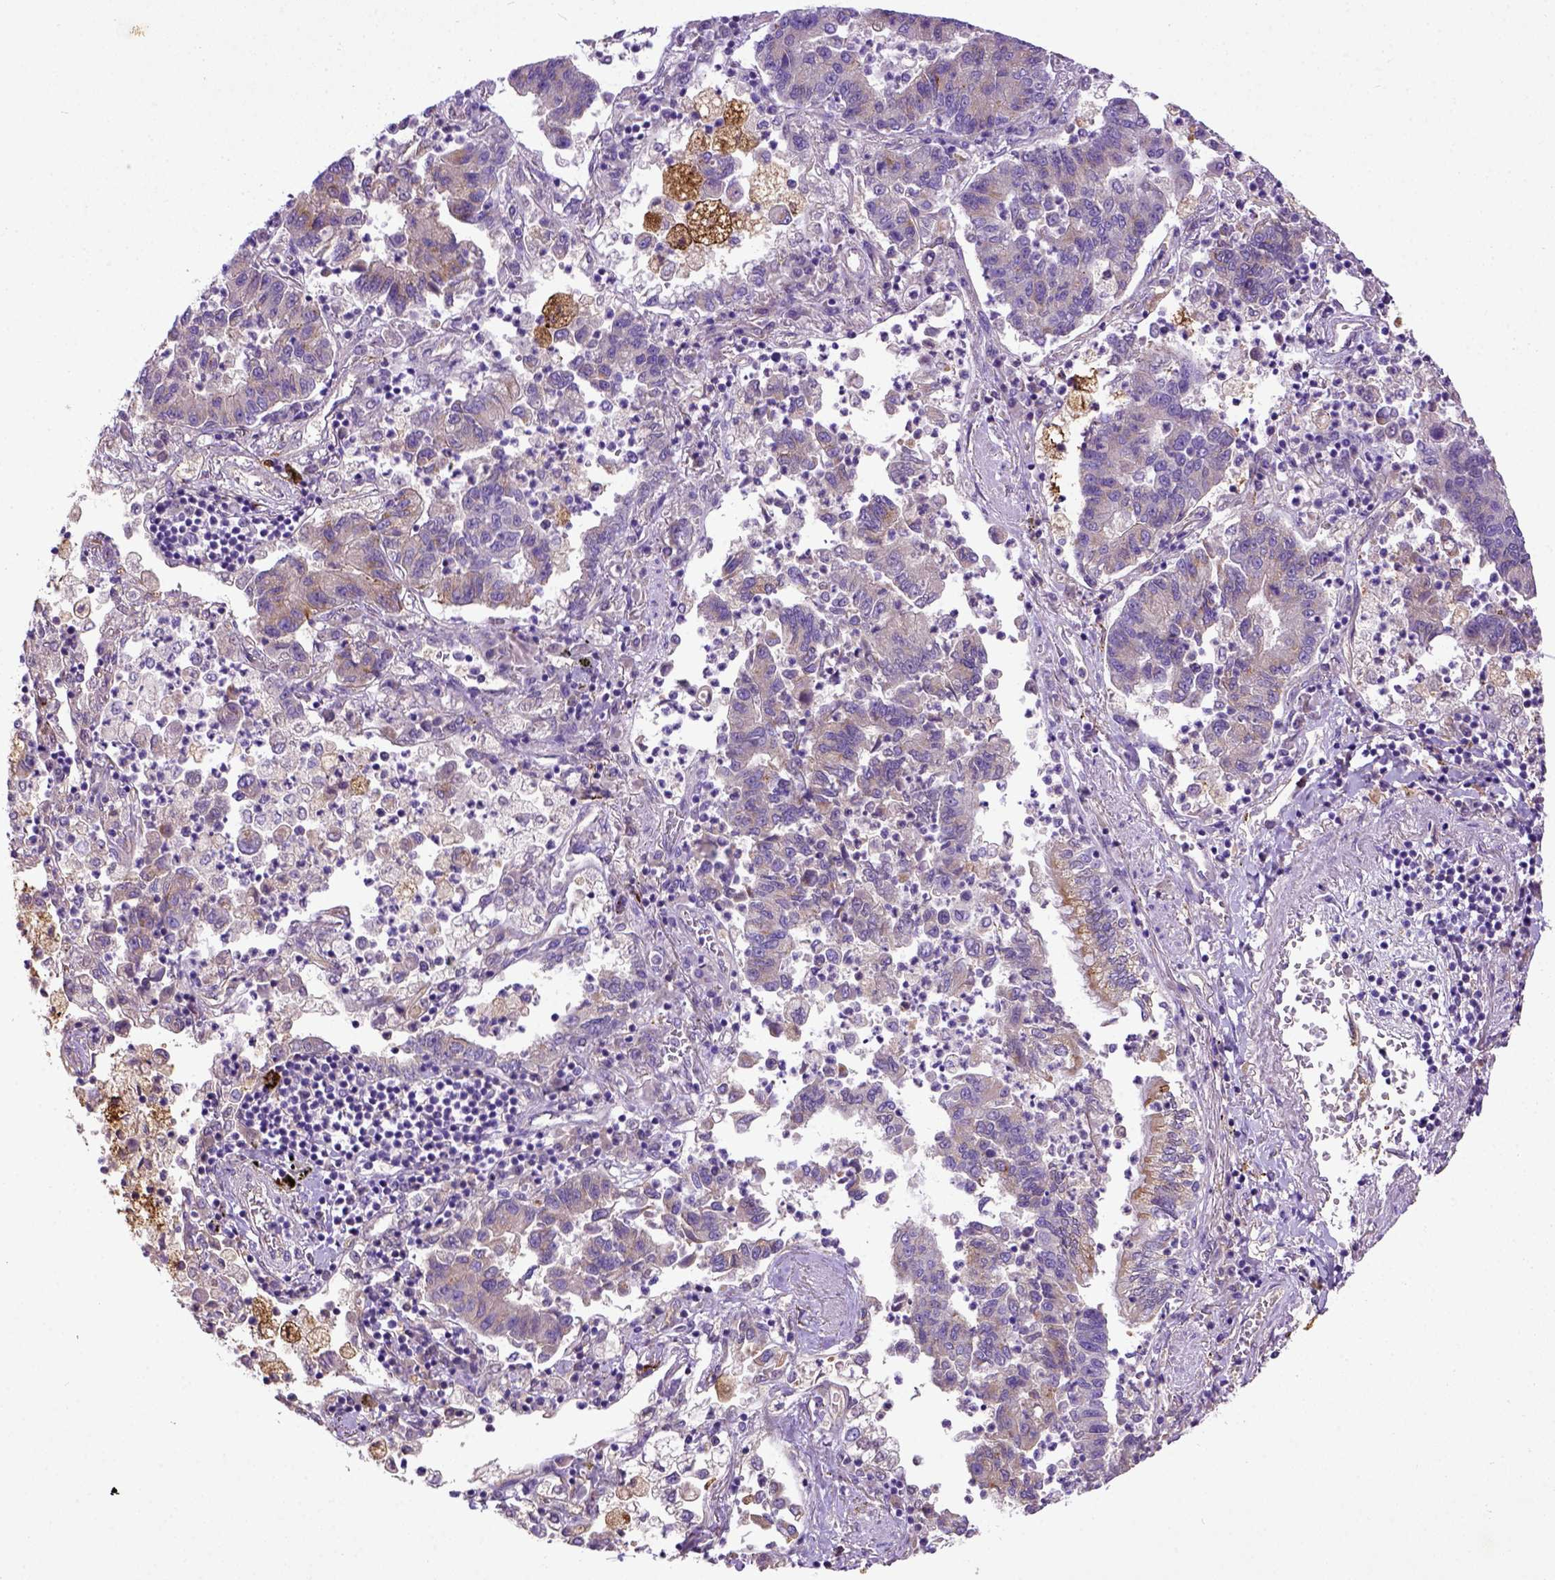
{"staining": {"intensity": "moderate", "quantity": ">75%", "location": "cytoplasmic/membranous"}, "tissue": "lung cancer", "cell_type": "Tumor cells", "image_type": "cancer", "snomed": [{"axis": "morphology", "description": "Adenocarcinoma, NOS"}, {"axis": "topography", "description": "Lung"}], "caption": "Human lung cancer stained with a brown dye reveals moderate cytoplasmic/membranous positive positivity in approximately >75% of tumor cells.", "gene": "DEPDC1B", "patient": {"sex": "female", "age": 57}}